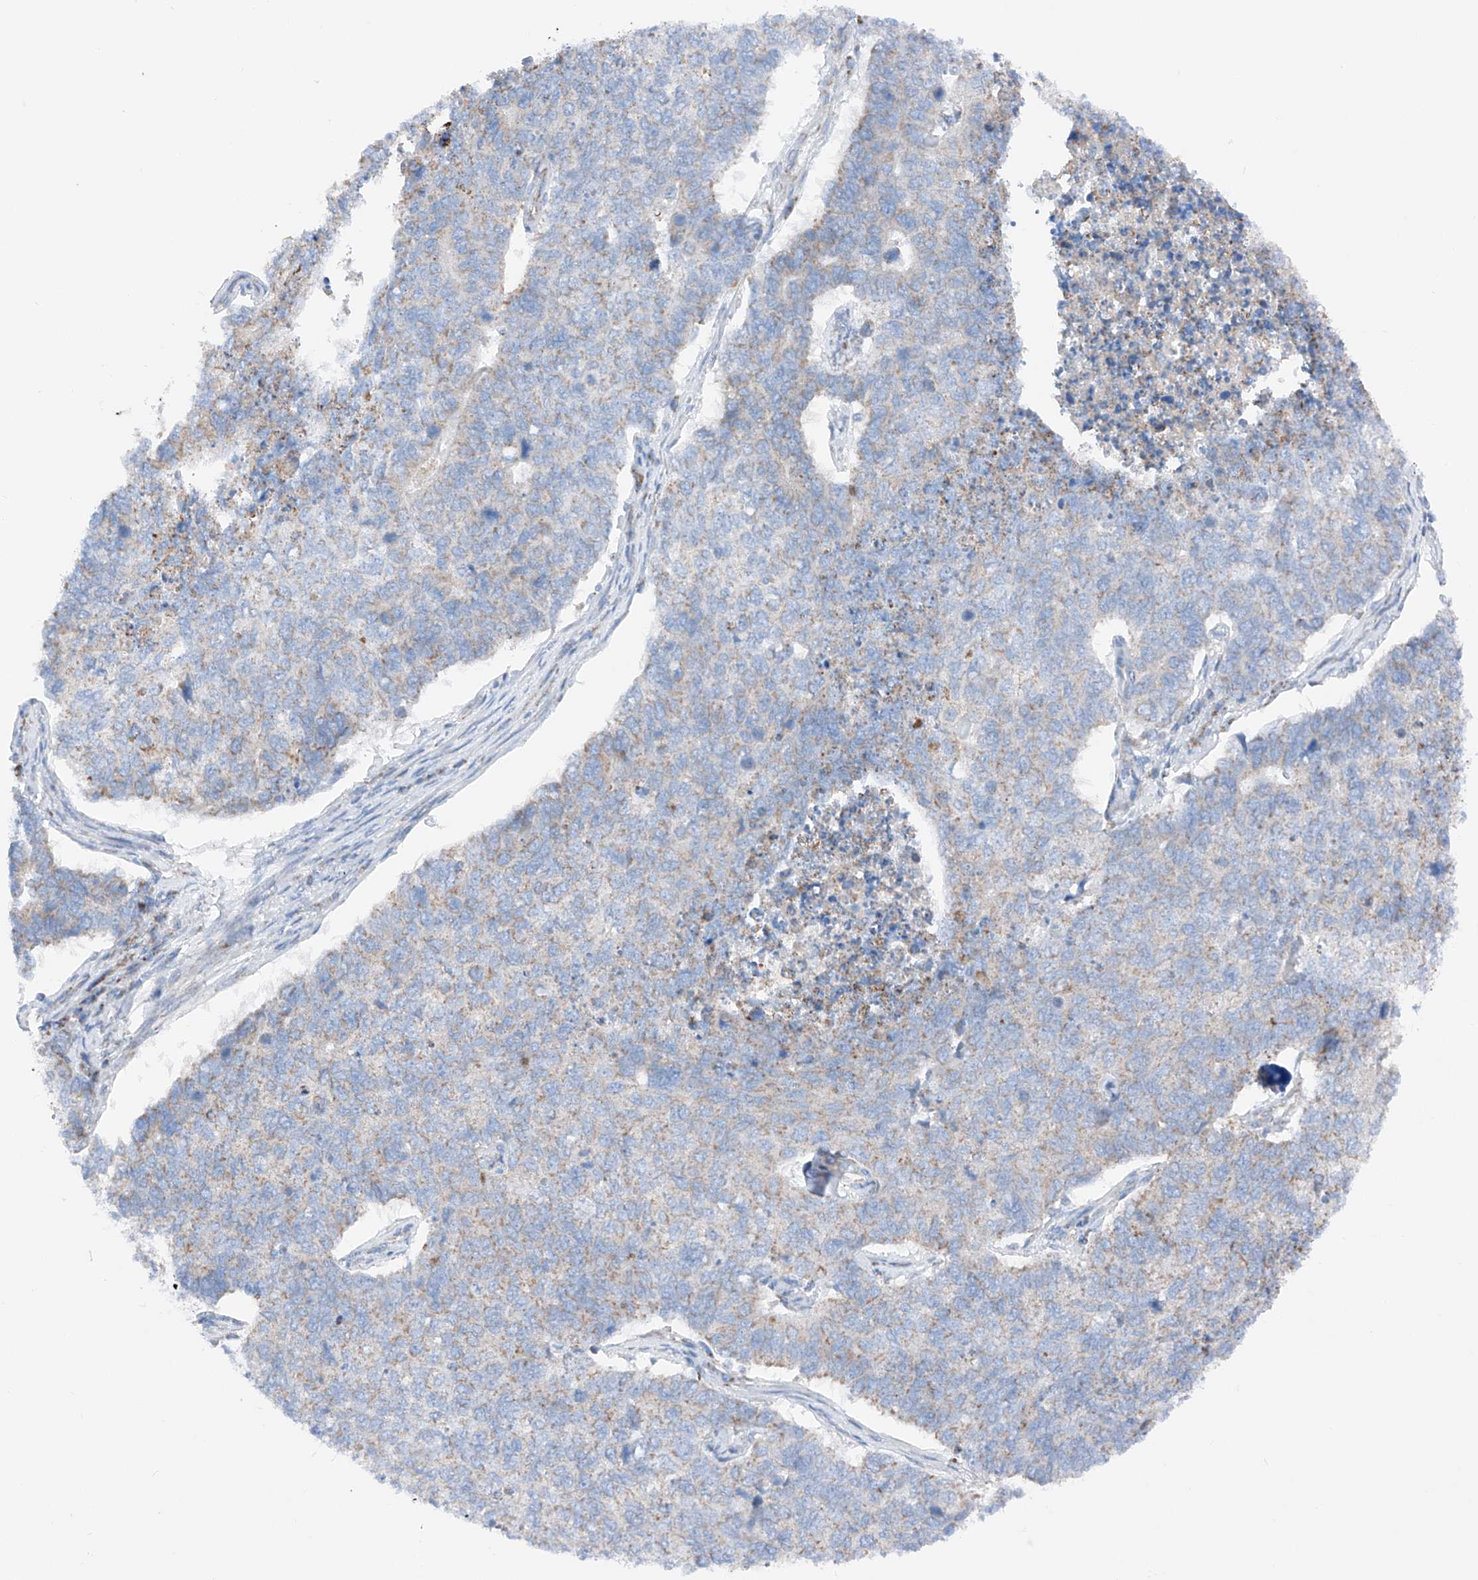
{"staining": {"intensity": "weak", "quantity": "<25%", "location": "cytoplasmic/membranous"}, "tissue": "cervical cancer", "cell_type": "Tumor cells", "image_type": "cancer", "snomed": [{"axis": "morphology", "description": "Squamous cell carcinoma, NOS"}, {"axis": "topography", "description": "Cervix"}], "caption": "The image displays no staining of tumor cells in squamous cell carcinoma (cervical). (DAB IHC, high magnification).", "gene": "MRAP", "patient": {"sex": "female", "age": 63}}